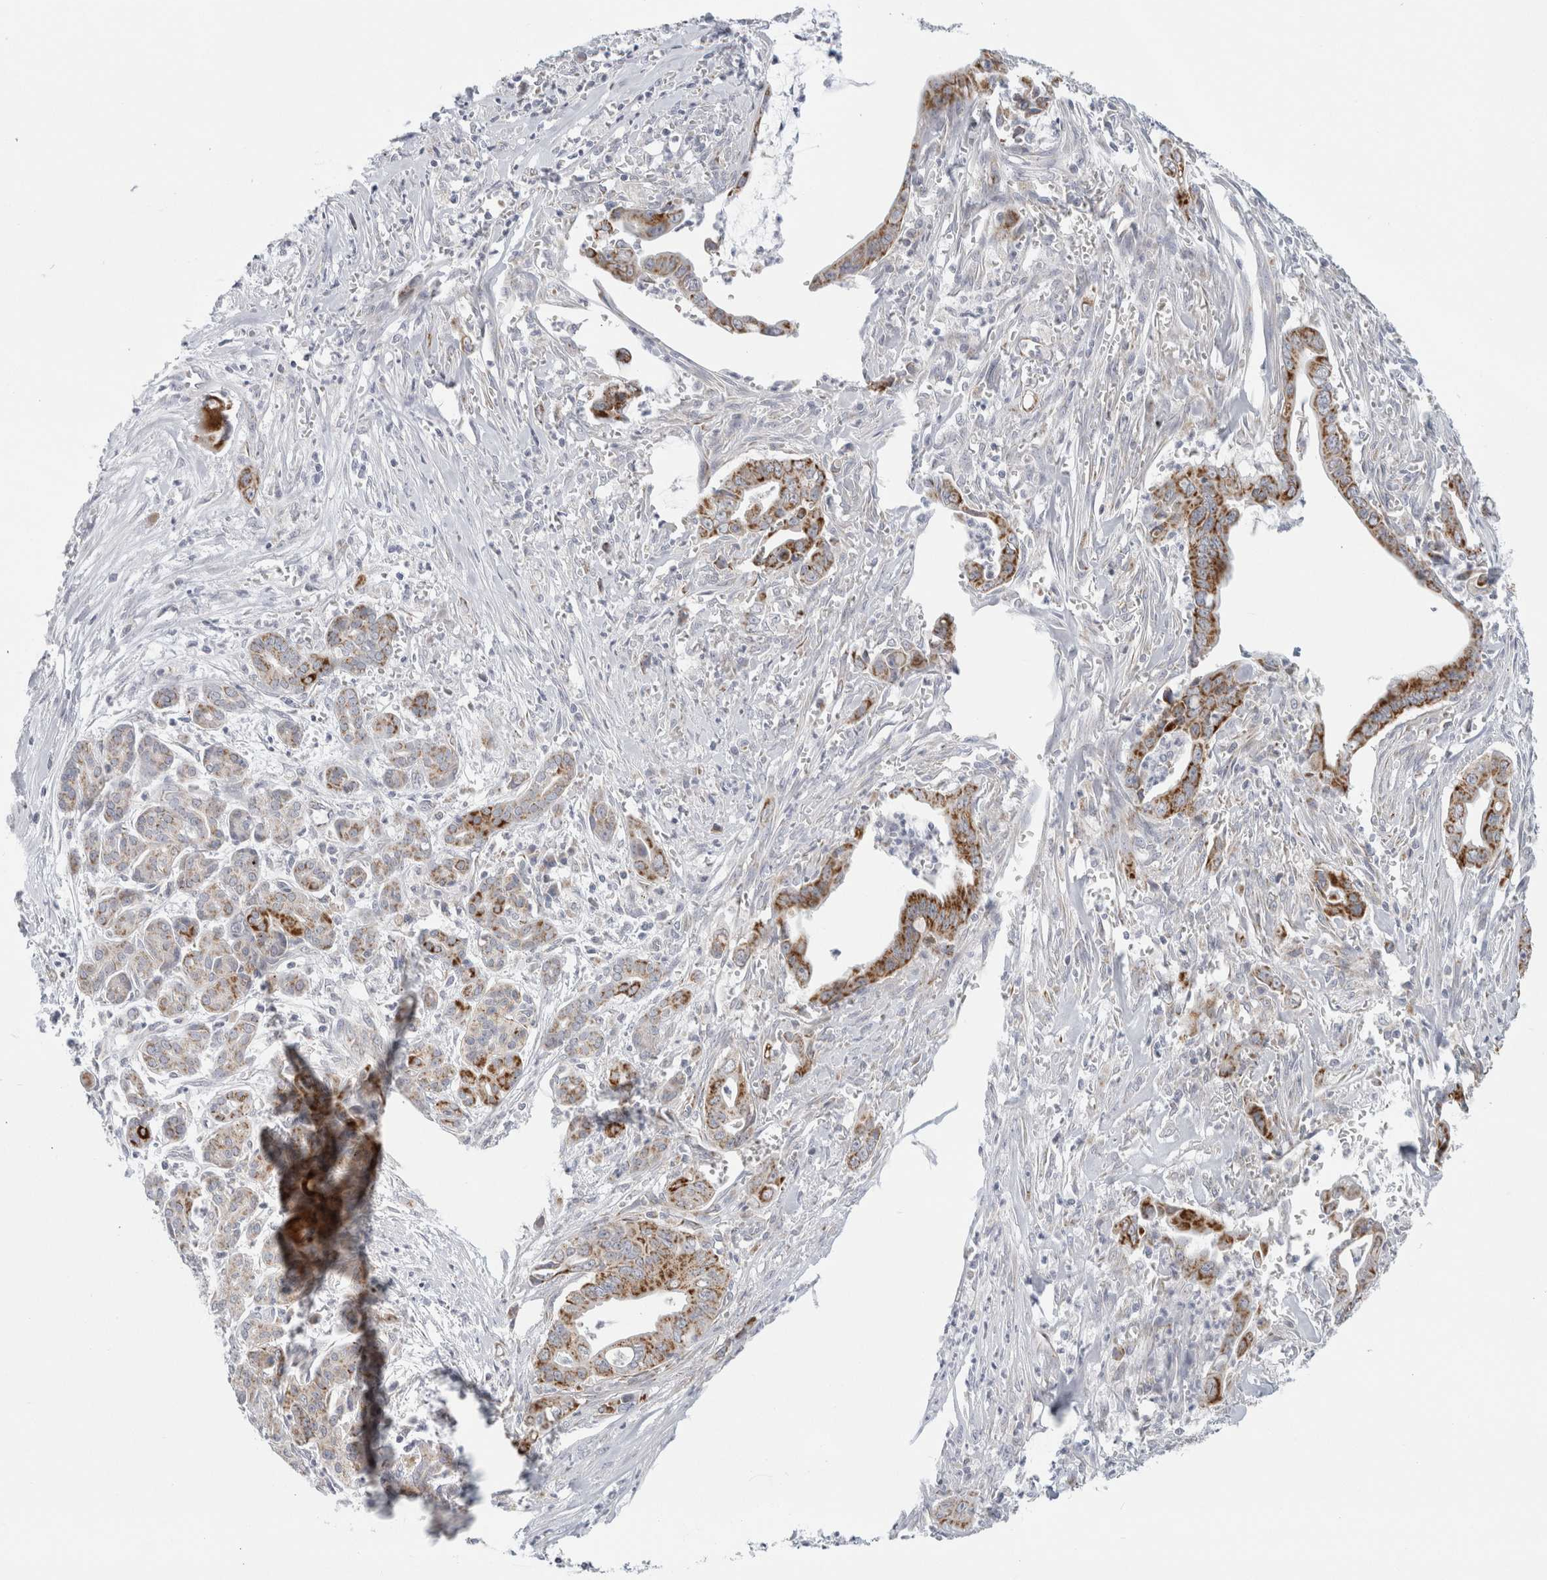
{"staining": {"intensity": "strong", "quantity": ">75%", "location": "cytoplasmic/membranous"}, "tissue": "pancreatic cancer", "cell_type": "Tumor cells", "image_type": "cancer", "snomed": [{"axis": "morphology", "description": "Adenocarcinoma, NOS"}, {"axis": "topography", "description": "Pancreas"}], "caption": "Immunohistochemical staining of pancreatic cancer shows high levels of strong cytoplasmic/membranous positivity in approximately >75% of tumor cells.", "gene": "FAHD1", "patient": {"sex": "male", "age": 59}}